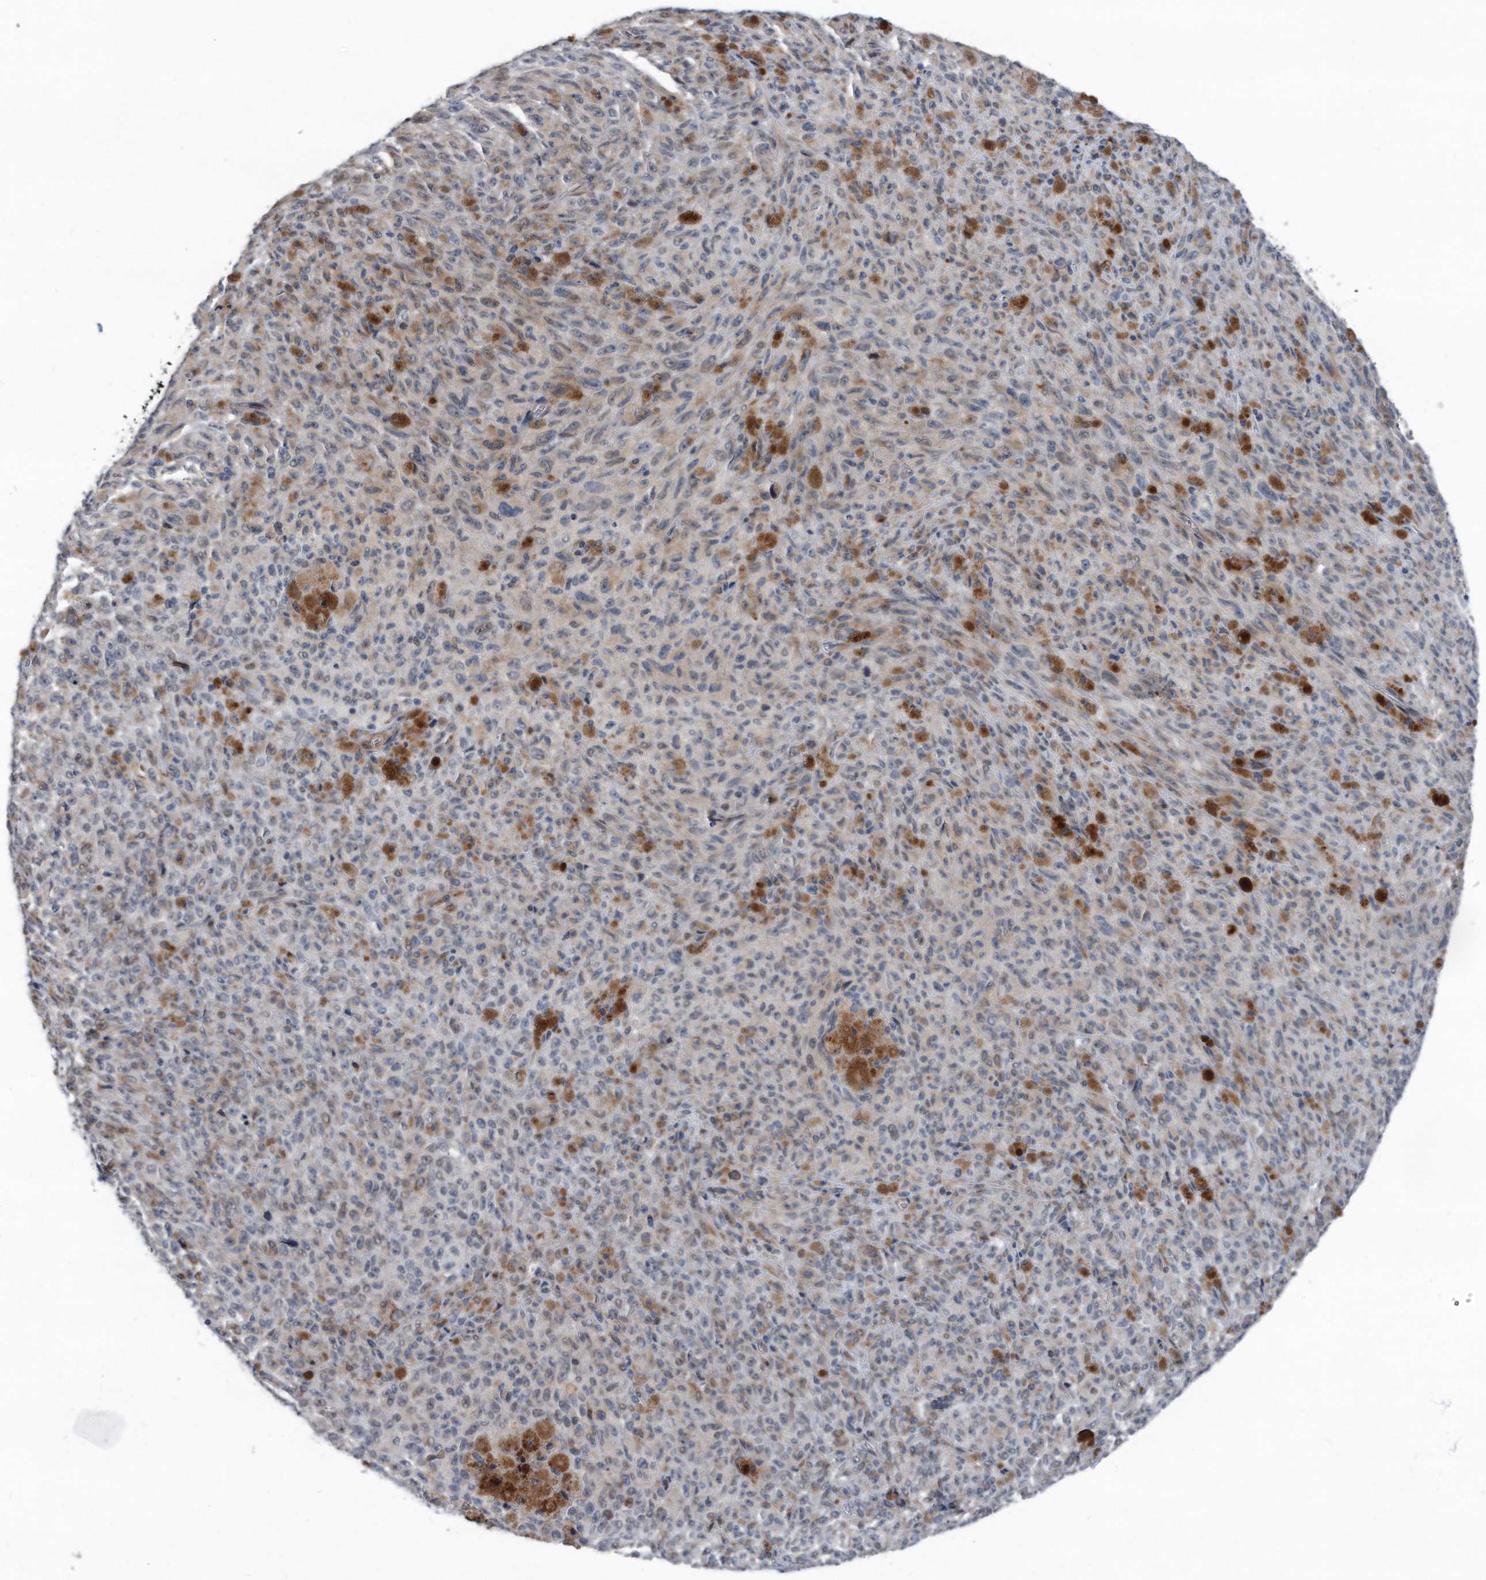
{"staining": {"intensity": "weak", "quantity": "25%-75%", "location": "cytoplasmic/membranous"}, "tissue": "melanoma", "cell_type": "Tumor cells", "image_type": "cancer", "snomed": [{"axis": "morphology", "description": "Malignant melanoma, NOS"}, {"axis": "topography", "description": "Skin"}], "caption": "Immunohistochemical staining of human malignant melanoma exhibits low levels of weak cytoplasmic/membranous protein positivity in about 25%-75% of tumor cells.", "gene": "DST", "patient": {"sex": "female", "age": 82}}